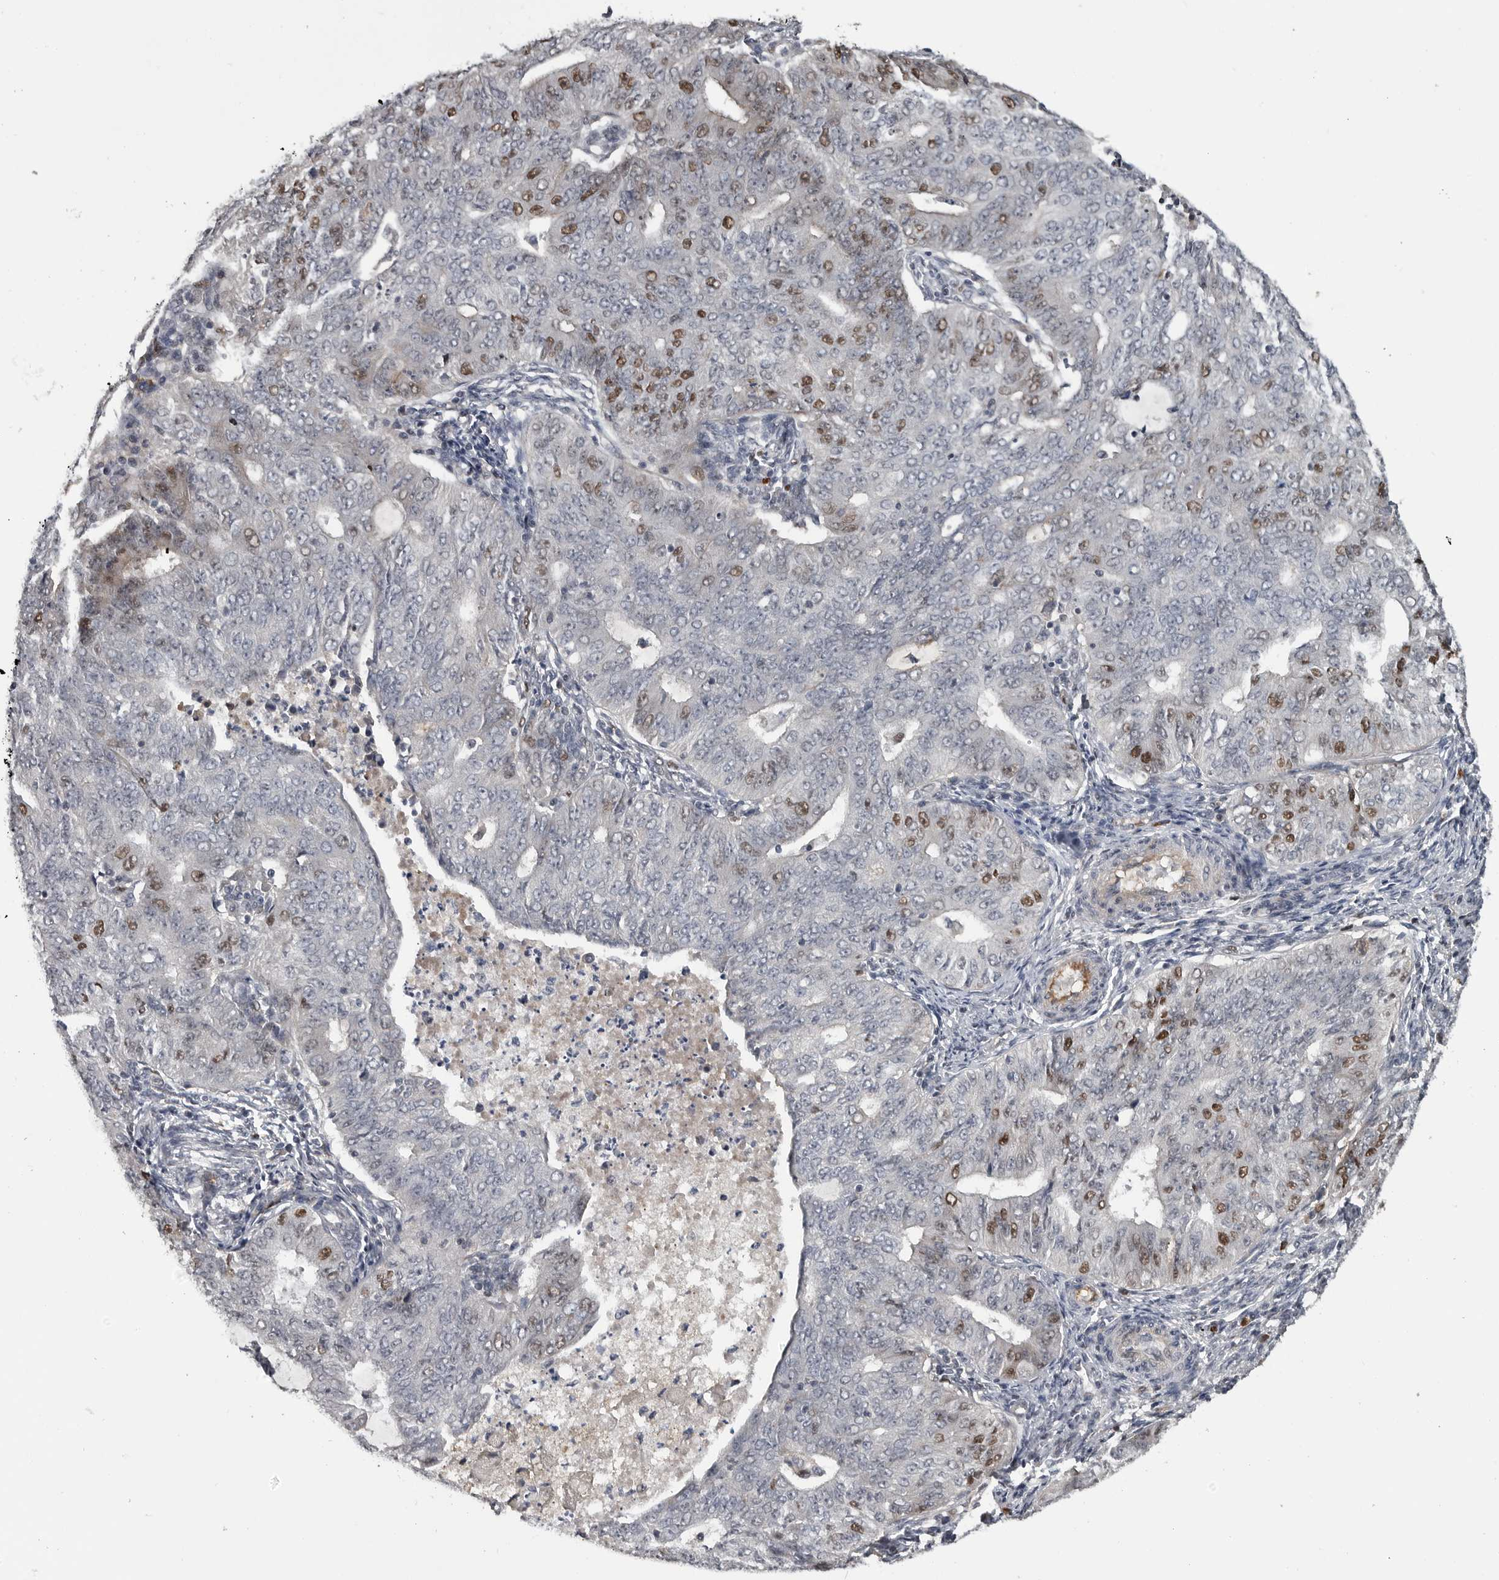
{"staining": {"intensity": "moderate", "quantity": "<25%", "location": "nuclear"}, "tissue": "endometrial cancer", "cell_type": "Tumor cells", "image_type": "cancer", "snomed": [{"axis": "morphology", "description": "Adenocarcinoma, NOS"}, {"axis": "topography", "description": "Endometrium"}], "caption": "Immunohistochemical staining of adenocarcinoma (endometrial) displays low levels of moderate nuclear expression in approximately <25% of tumor cells.", "gene": "ZNF277", "patient": {"sex": "female", "age": 32}}